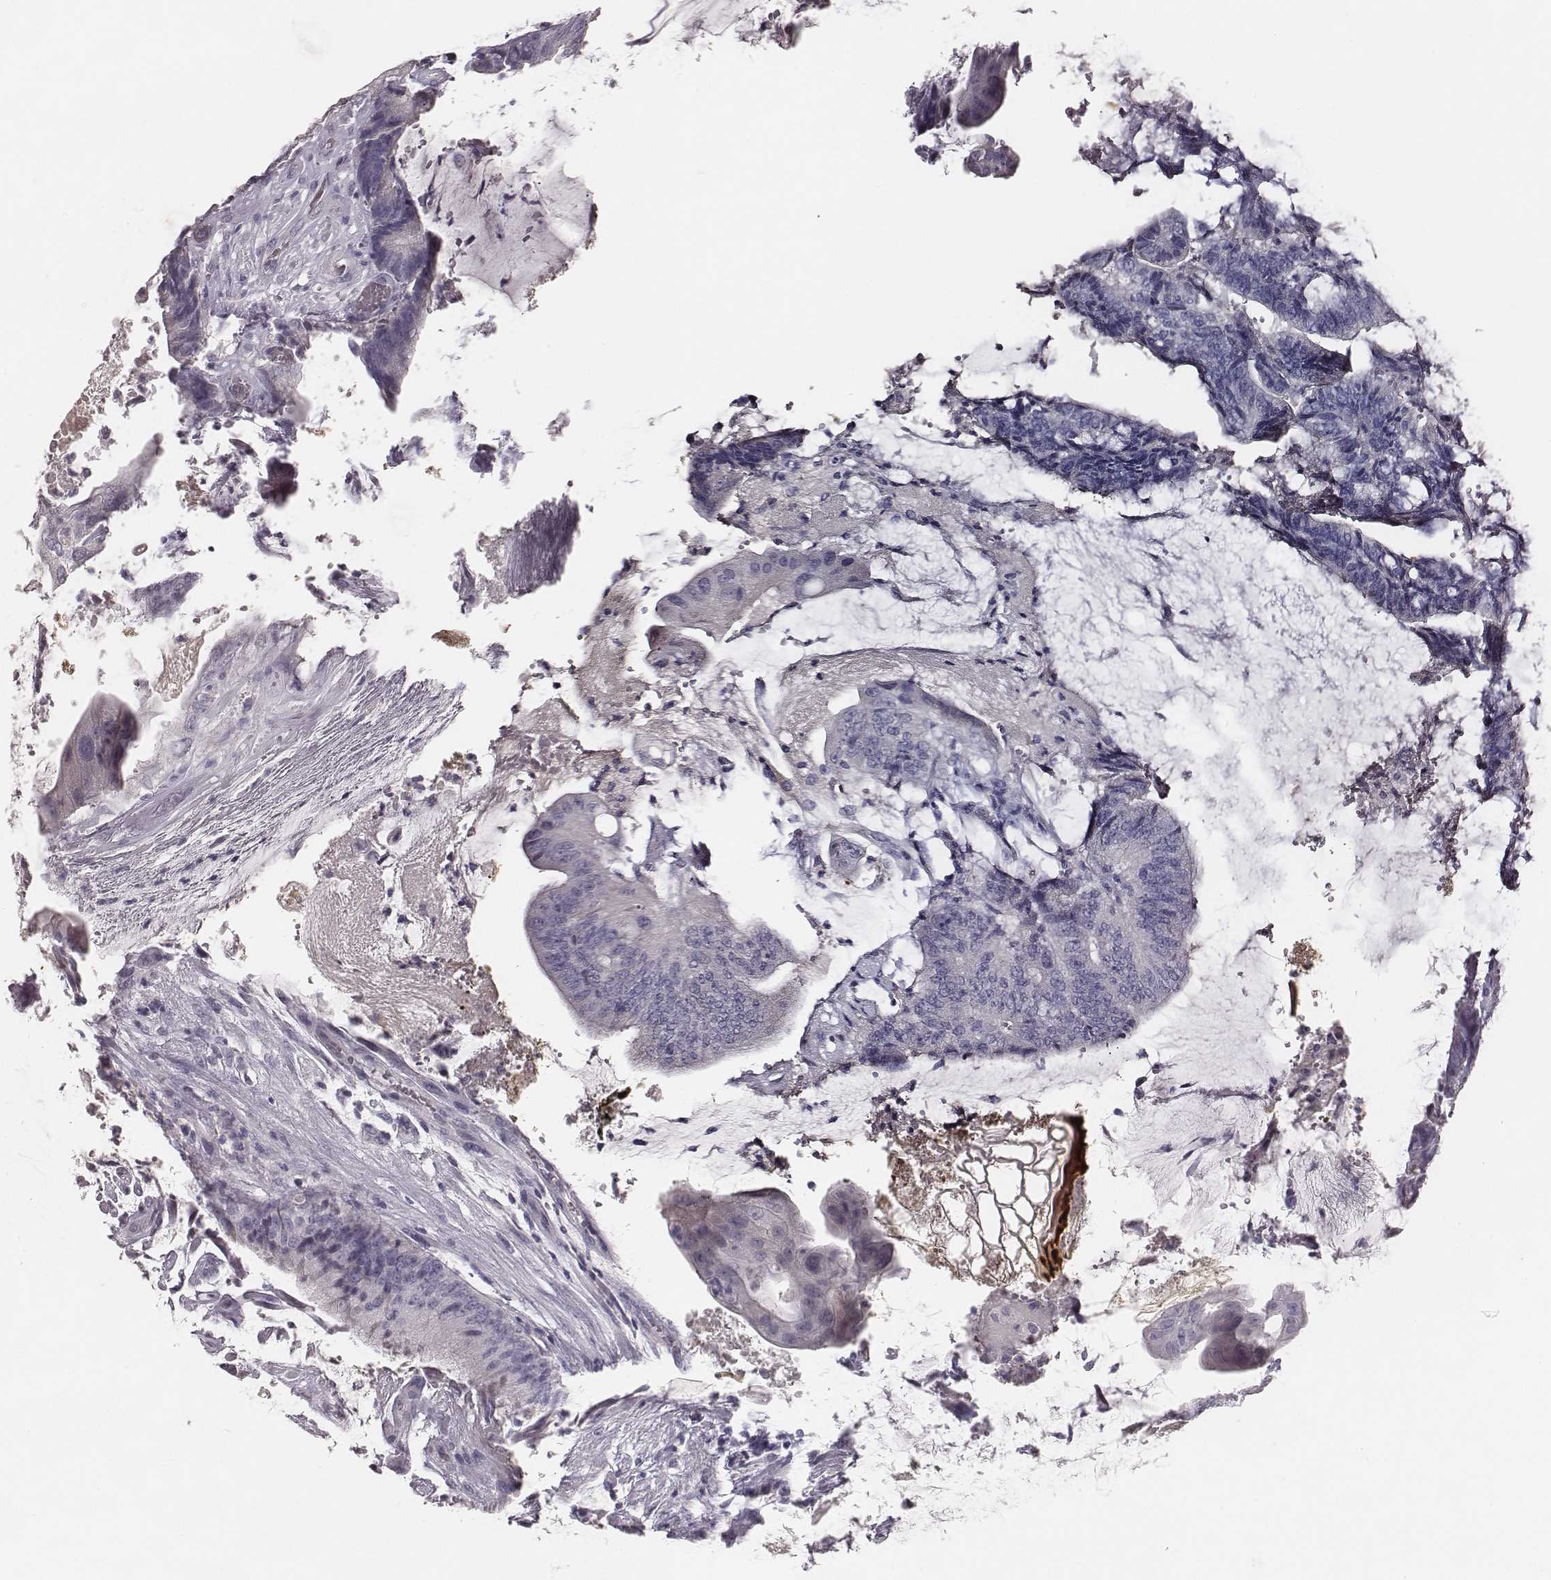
{"staining": {"intensity": "negative", "quantity": "none", "location": "none"}, "tissue": "colorectal cancer", "cell_type": "Tumor cells", "image_type": "cancer", "snomed": [{"axis": "morphology", "description": "Adenocarcinoma, NOS"}, {"axis": "topography", "description": "Colon"}], "caption": "A micrograph of human colorectal cancer is negative for staining in tumor cells.", "gene": "MYH6", "patient": {"sex": "female", "age": 43}}